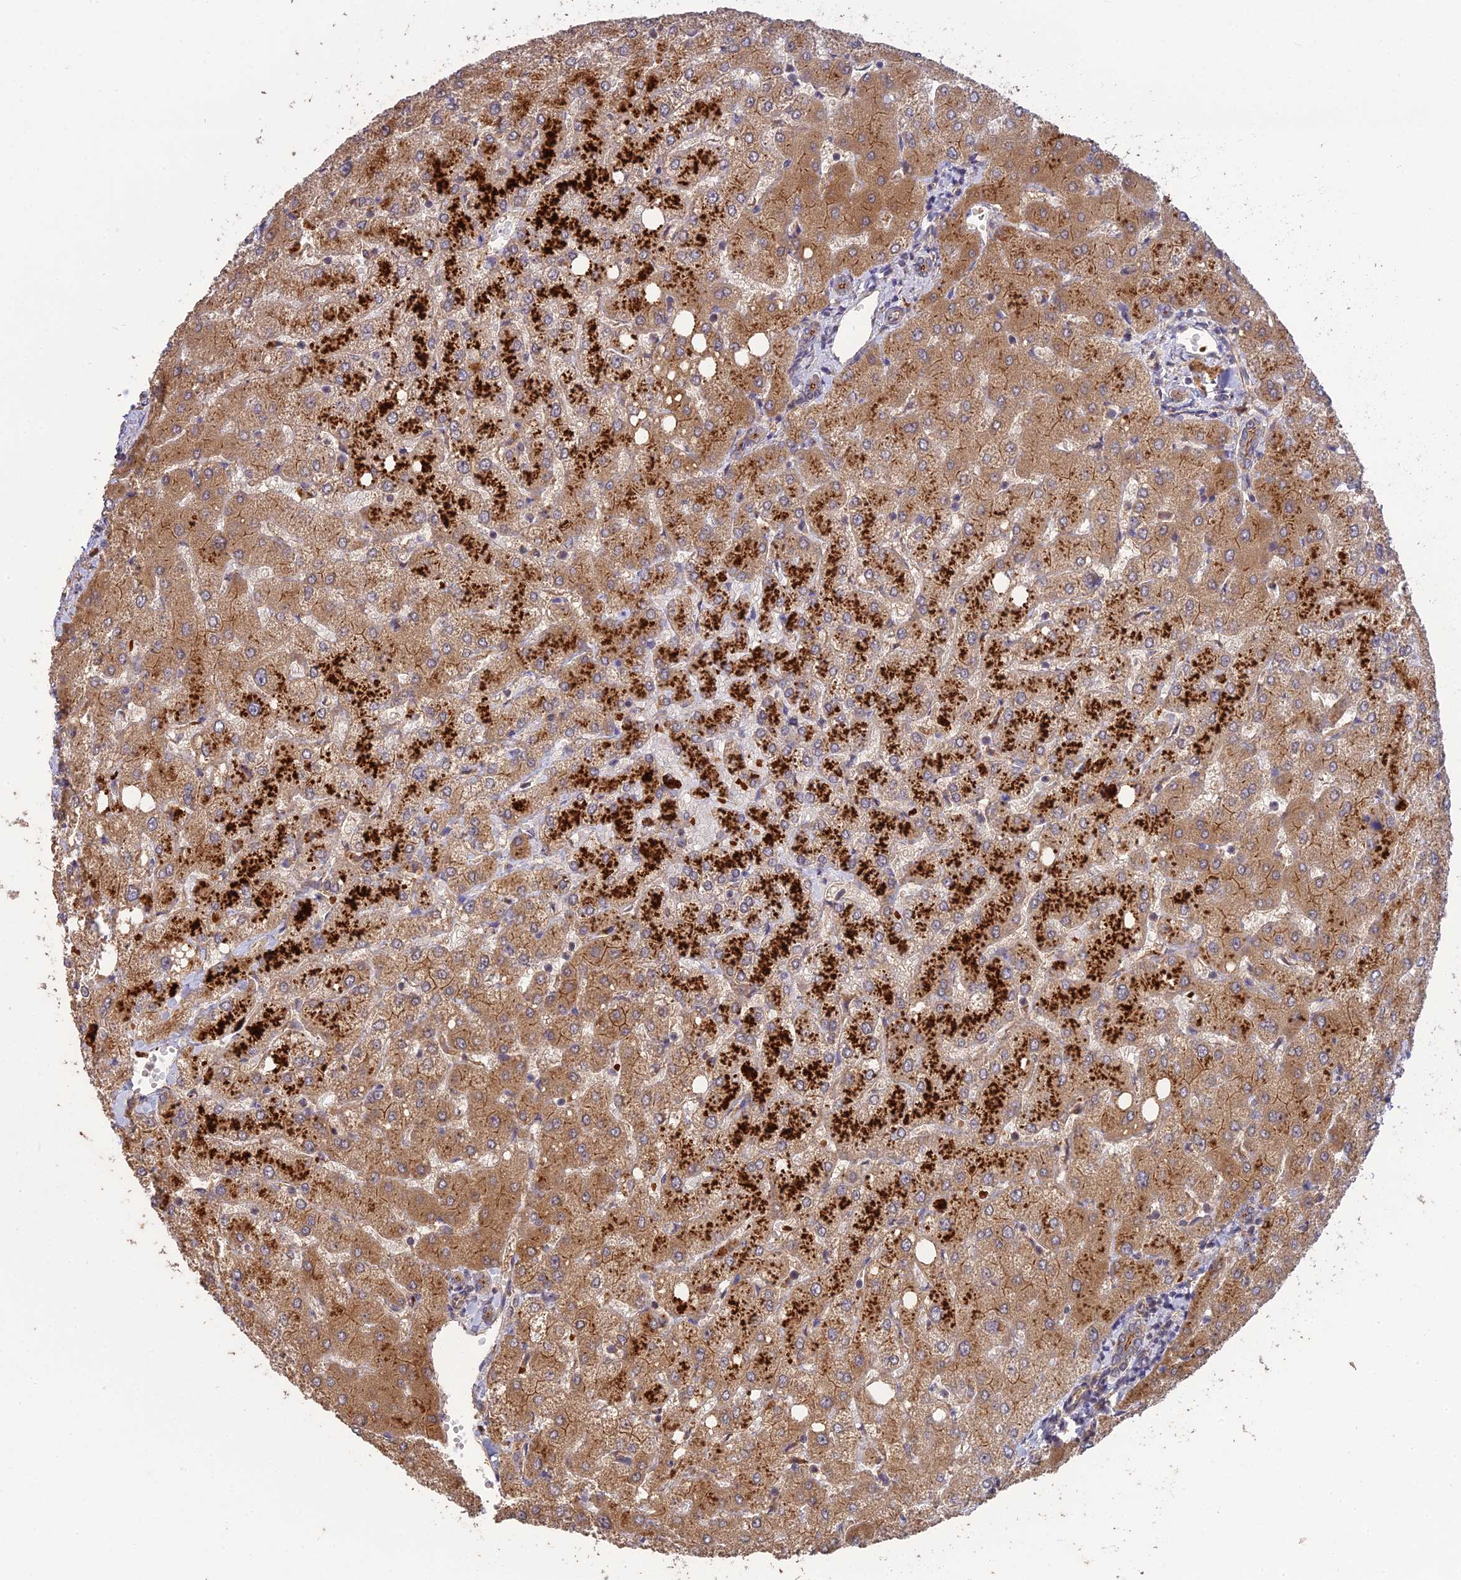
{"staining": {"intensity": "moderate", "quantity": "25%-75%", "location": "cytoplasmic/membranous"}, "tissue": "liver", "cell_type": "Cholangiocytes", "image_type": "normal", "snomed": [{"axis": "morphology", "description": "Normal tissue, NOS"}, {"axis": "topography", "description": "Liver"}], "caption": "Protein expression analysis of unremarkable human liver reveals moderate cytoplasmic/membranous staining in approximately 25%-75% of cholangiocytes. (brown staining indicates protein expression, while blue staining denotes nuclei).", "gene": "ARHGAP40", "patient": {"sex": "female", "age": 54}}